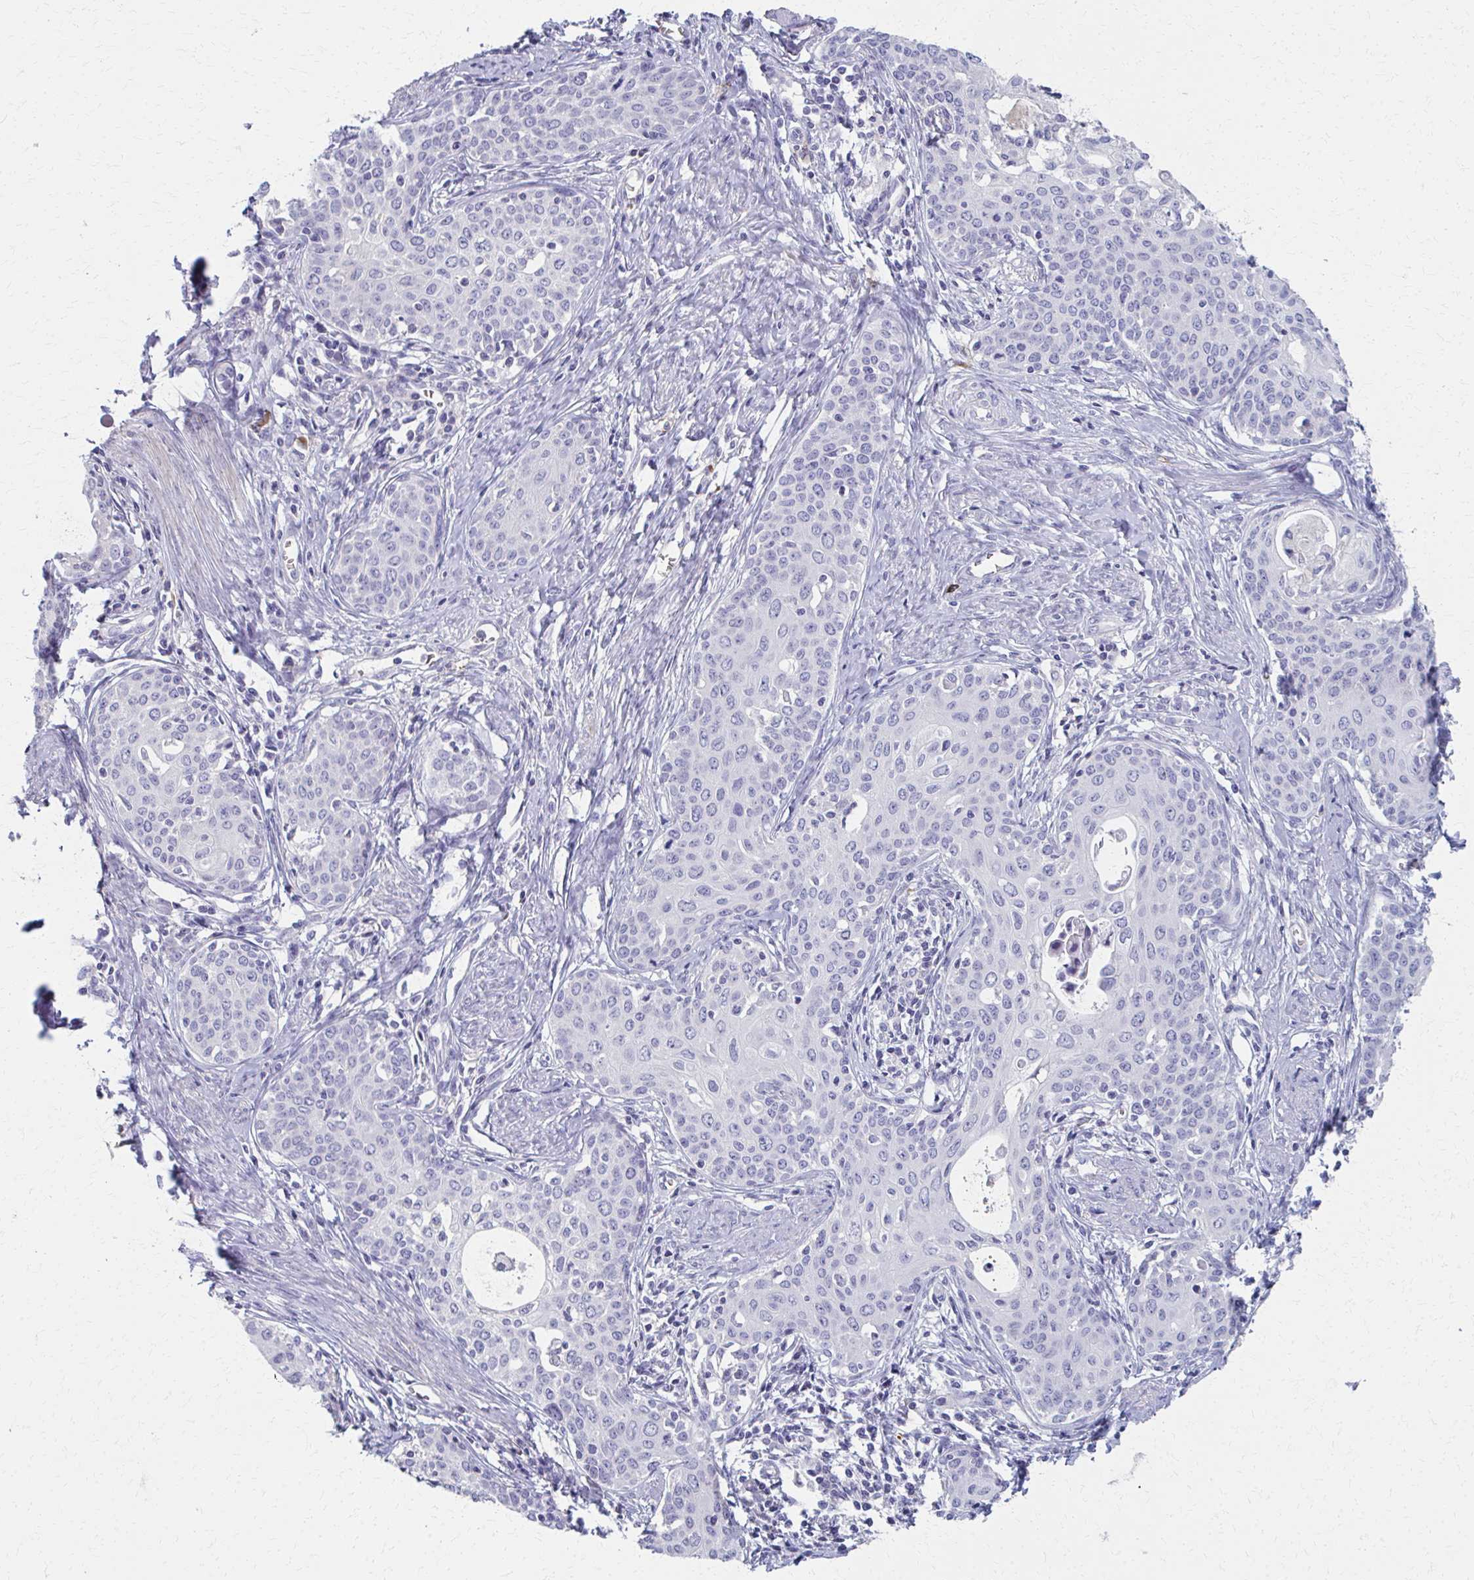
{"staining": {"intensity": "negative", "quantity": "none", "location": "none"}, "tissue": "cervical cancer", "cell_type": "Tumor cells", "image_type": "cancer", "snomed": [{"axis": "morphology", "description": "Squamous cell carcinoma, NOS"}, {"axis": "morphology", "description": "Adenocarcinoma, NOS"}, {"axis": "topography", "description": "Cervix"}], "caption": "Immunohistochemical staining of cervical adenocarcinoma exhibits no significant staining in tumor cells.", "gene": "MS4A2", "patient": {"sex": "female", "age": 52}}